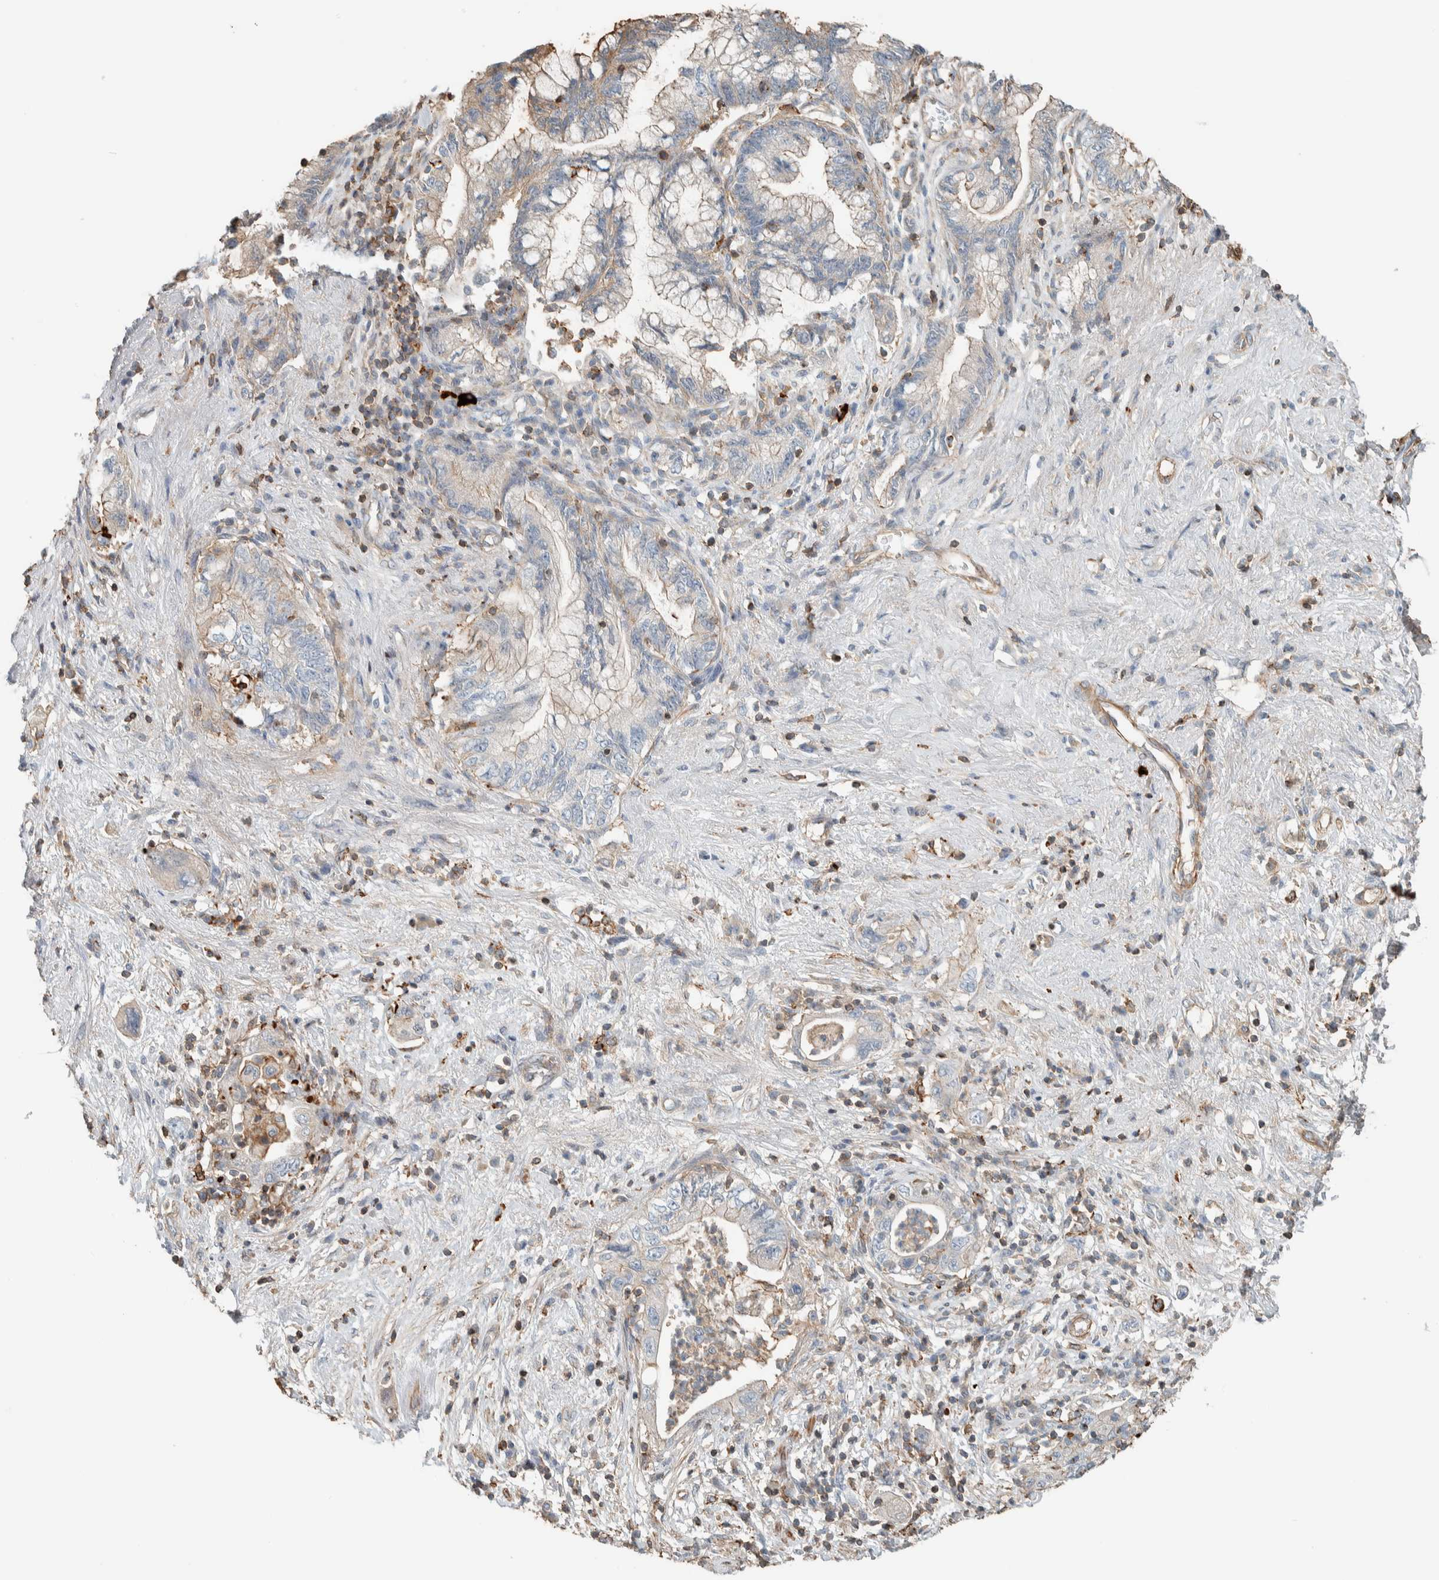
{"staining": {"intensity": "negative", "quantity": "none", "location": "none"}, "tissue": "pancreatic cancer", "cell_type": "Tumor cells", "image_type": "cancer", "snomed": [{"axis": "morphology", "description": "Adenocarcinoma, NOS"}, {"axis": "topography", "description": "Pancreas"}], "caption": "High power microscopy micrograph of an IHC image of adenocarcinoma (pancreatic), revealing no significant expression in tumor cells.", "gene": "CTBP2", "patient": {"sex": "female", "age": 73}}